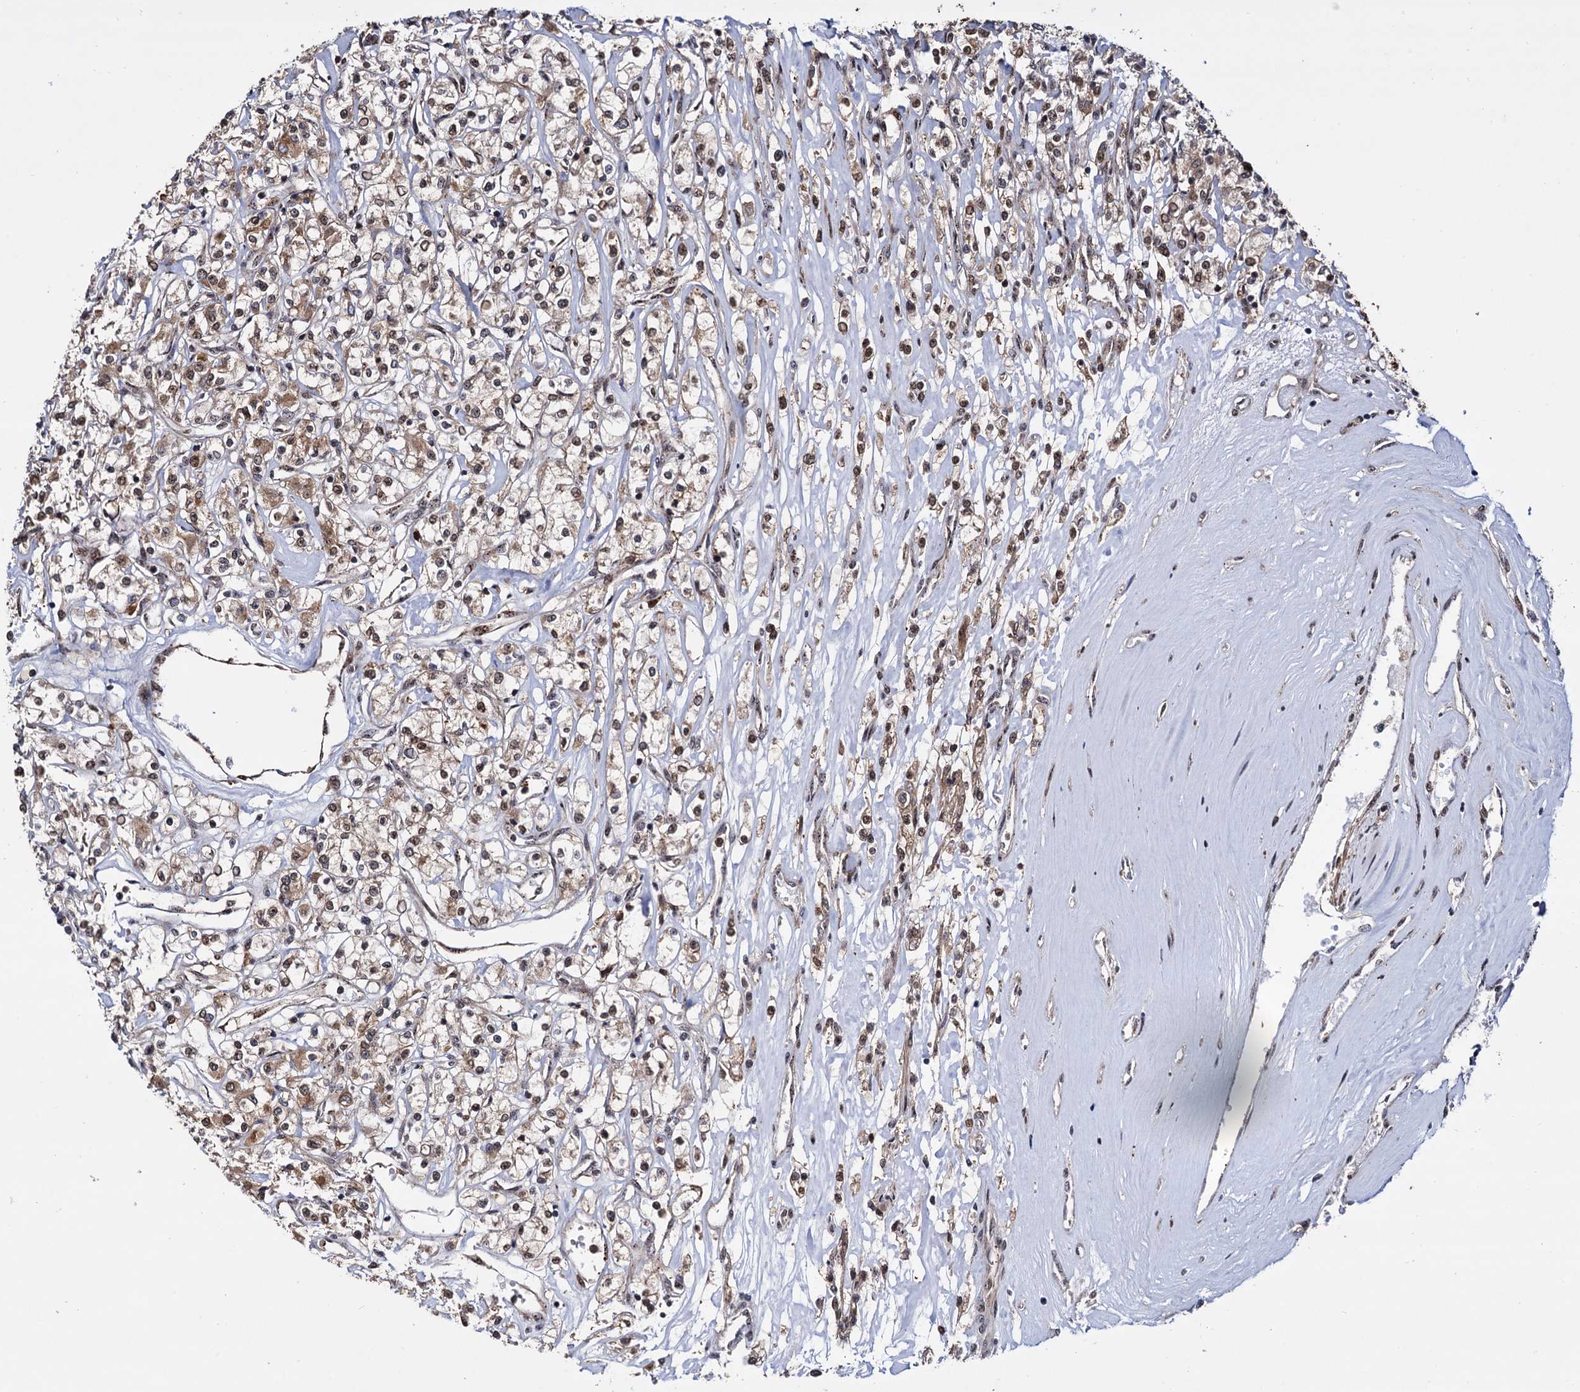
{"staining": {"intensity": "moderate", "quantity": "25%-75%", "location": "cytoplasmic/membranous"}, "tissue": "renal cancer", "cell_type": "Tumor cells", "image_type": "cancer", "snomed": [{"axis": "morphology", "description": "Adenocarcinoma, NOS"}, {"axis": "topography", "description": "Kidney"}], "caption": "Immunohistochemistry (IHC) photomicrograph of neoplastic tissue: renal cancer (adenocarcinoma) stained using immunohistochemistry shows medium levels of moderate protein expression localized specifically in the cytoplasmic/membranous of tumor cells, appearing as a cytoplasmic/membranous brown color.", "gene": "PIGB", "patient": {"sex": "female", "age": 59}}